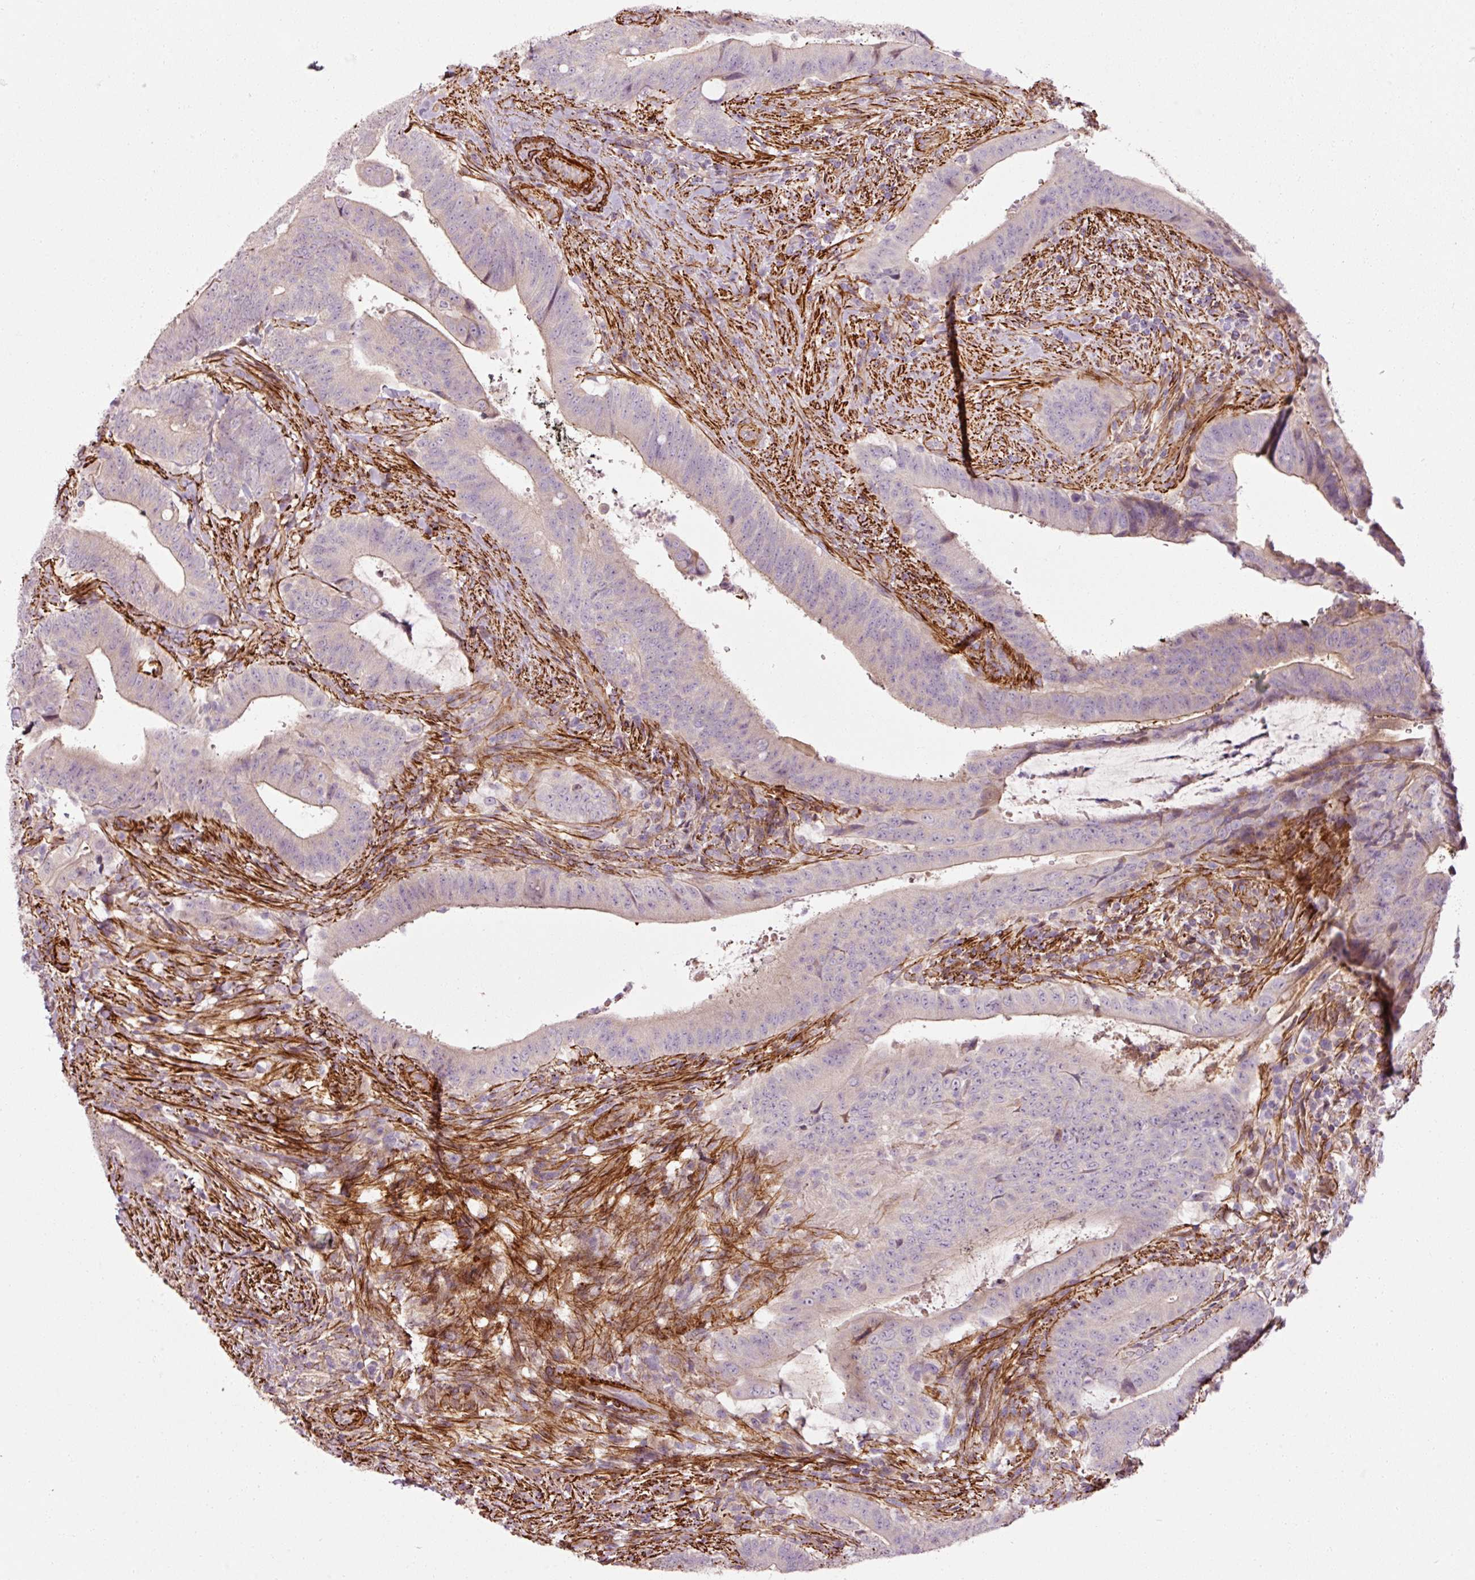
{"staining": {"intensity": "weak", "quantity": "<25%", "location": "cytoplasmic/membranous"}, "tissue": "colorectal cancer", "cell_type": "Tumor cells", "image_type": "cancer", "snomed": [{"axis": "morphology", "description": "Adenocarcinoma, NOS"}, {"axis": "topography", "description": "Colon"}], "caption": "Immunohistochemistry micrograph of human colorectal adenocarcinoma stained for a protein (brown), which demonstrates no positivity in tumor cells. (DAB immunohistochemistry, high magnification).", "gene": "ANKRD20A1", "patient": {"sex": "female", "age": 43}}